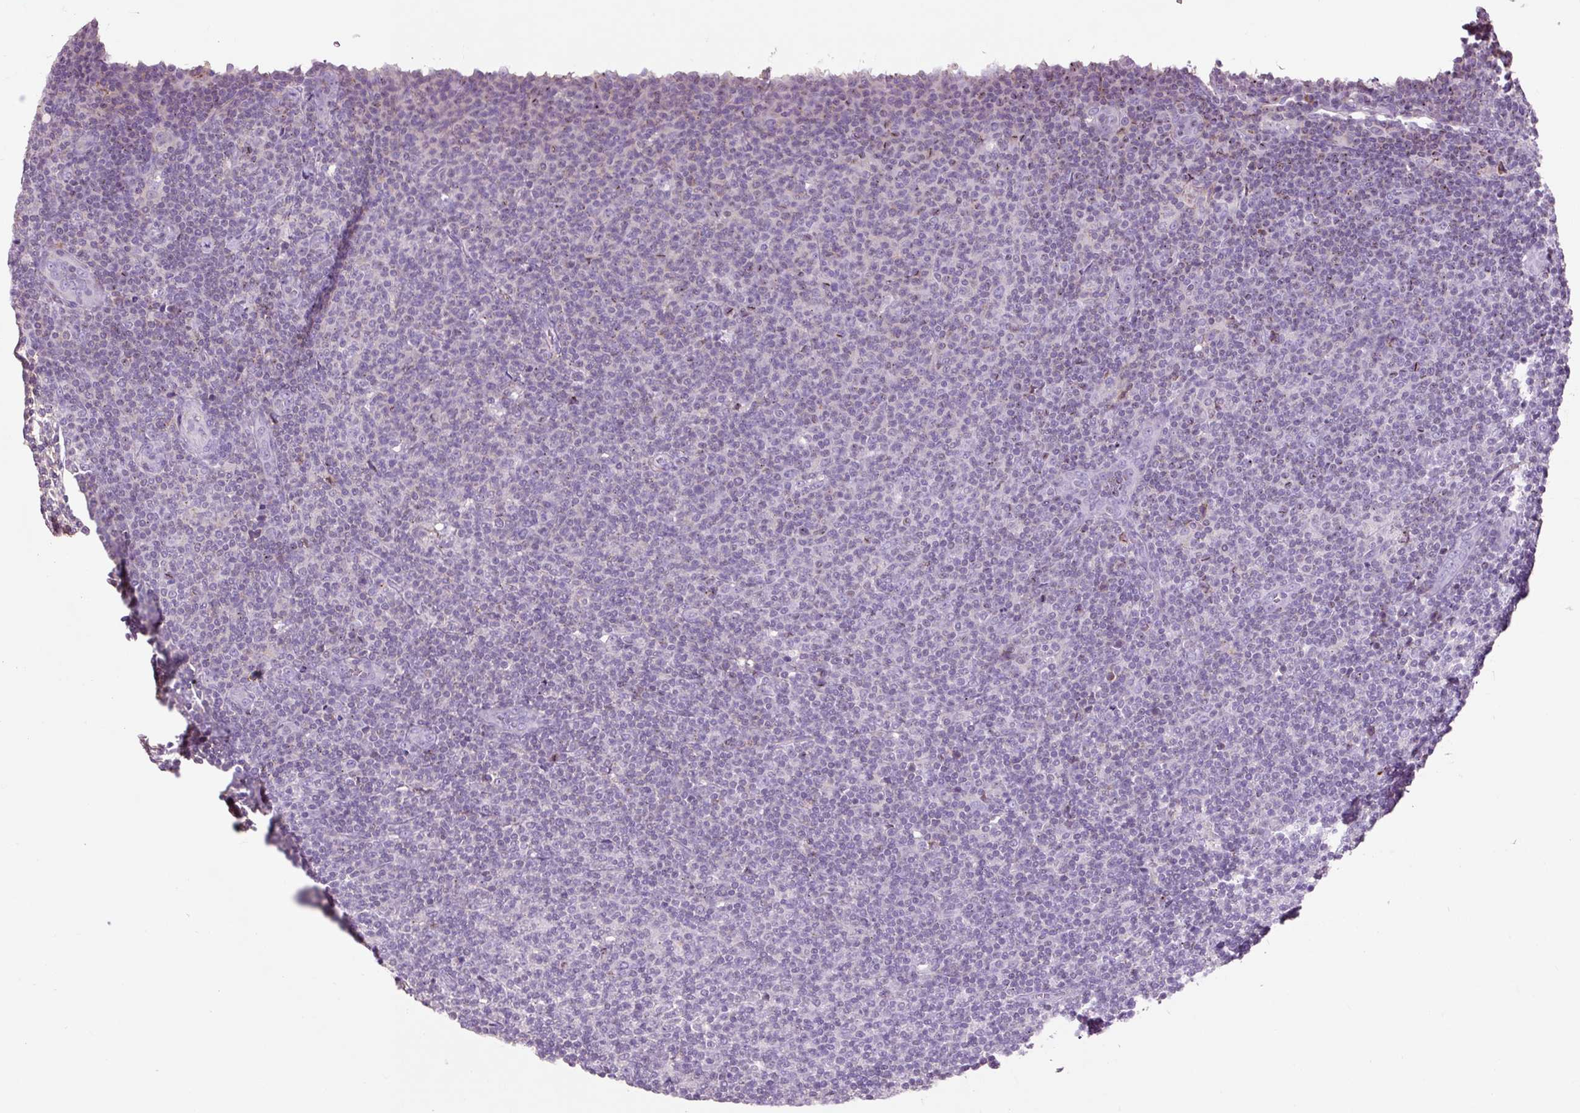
{"staining": {"intensity": "negative", "quantity": "none", "location": "none"}, "tissue": "lymphoma", "cell_type": "Tumor cells", "image_type": "cancer", "snomed": [{"axis": "morphology", "description": "Malignant lymphoma, non-Hodgkin's type, Low grade"}, {"axis": "topography", "description": "Lymph node"}], "caption": "DAB immunohistochemical staining of malignant lymphoma, non-Hodgkin's type (low-grade) reveals no significant positivity in tumor cells.", "gene": "OR10A7", "patient": {"sex": "male", "age": 66}}